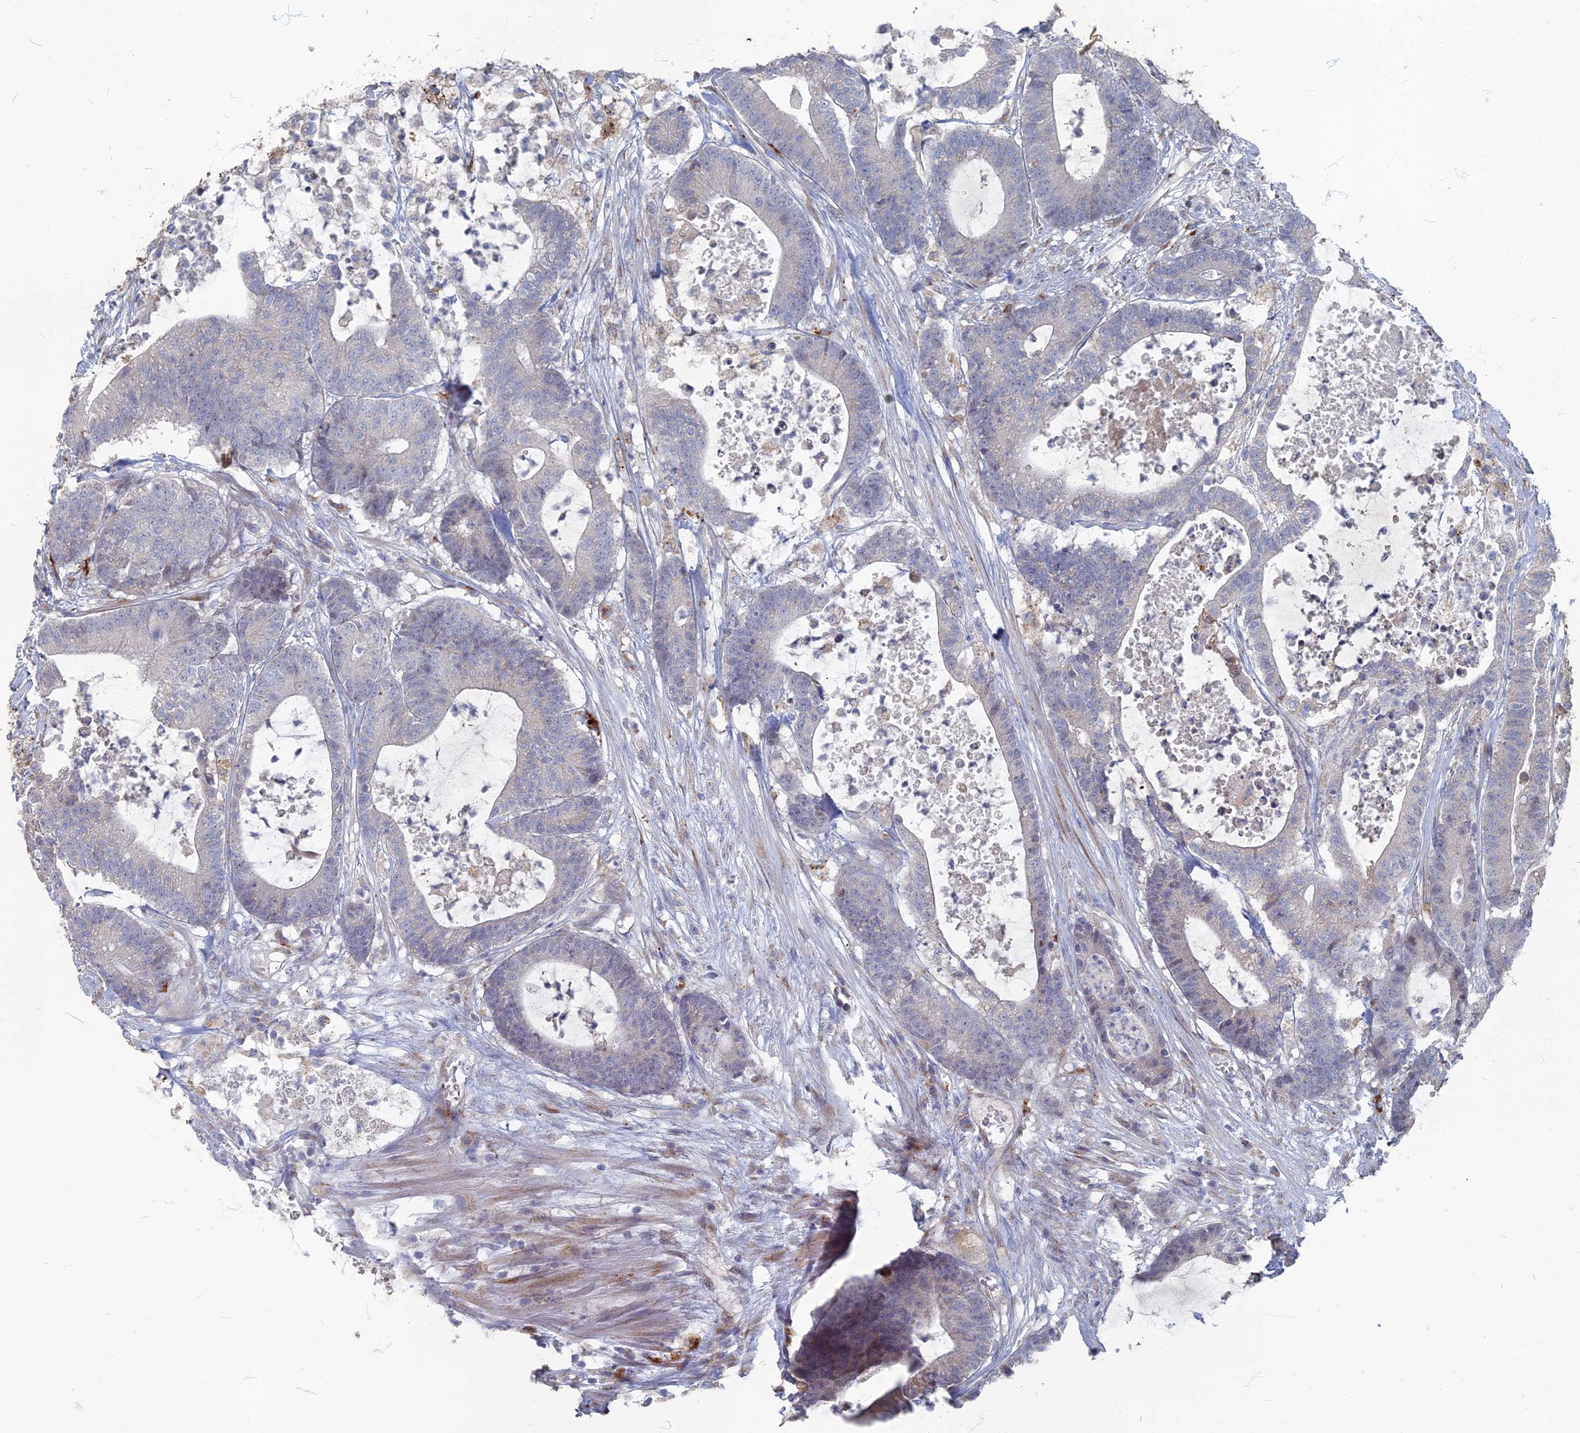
{"staining": {"intensity": "negative", "quantity": "none", "location": "none"}, "tissue": "colorectal cancer", "cell_type": "Tumor cells", "image_type": "cancer", "snomed": [{"axis": "morphology", "description": "Adenocarcinoma, NOS"}, {"axis": "topography", "description": "Colon"}], "caption": "The image demonstrates no significant expression in tumor cells of colorectal adenocarcinoma. (Immunohistochemistry, brightfield microscopy, high magnification).", "gene": "TMEM128", "patient": {"sex": "female", "age": 84}}